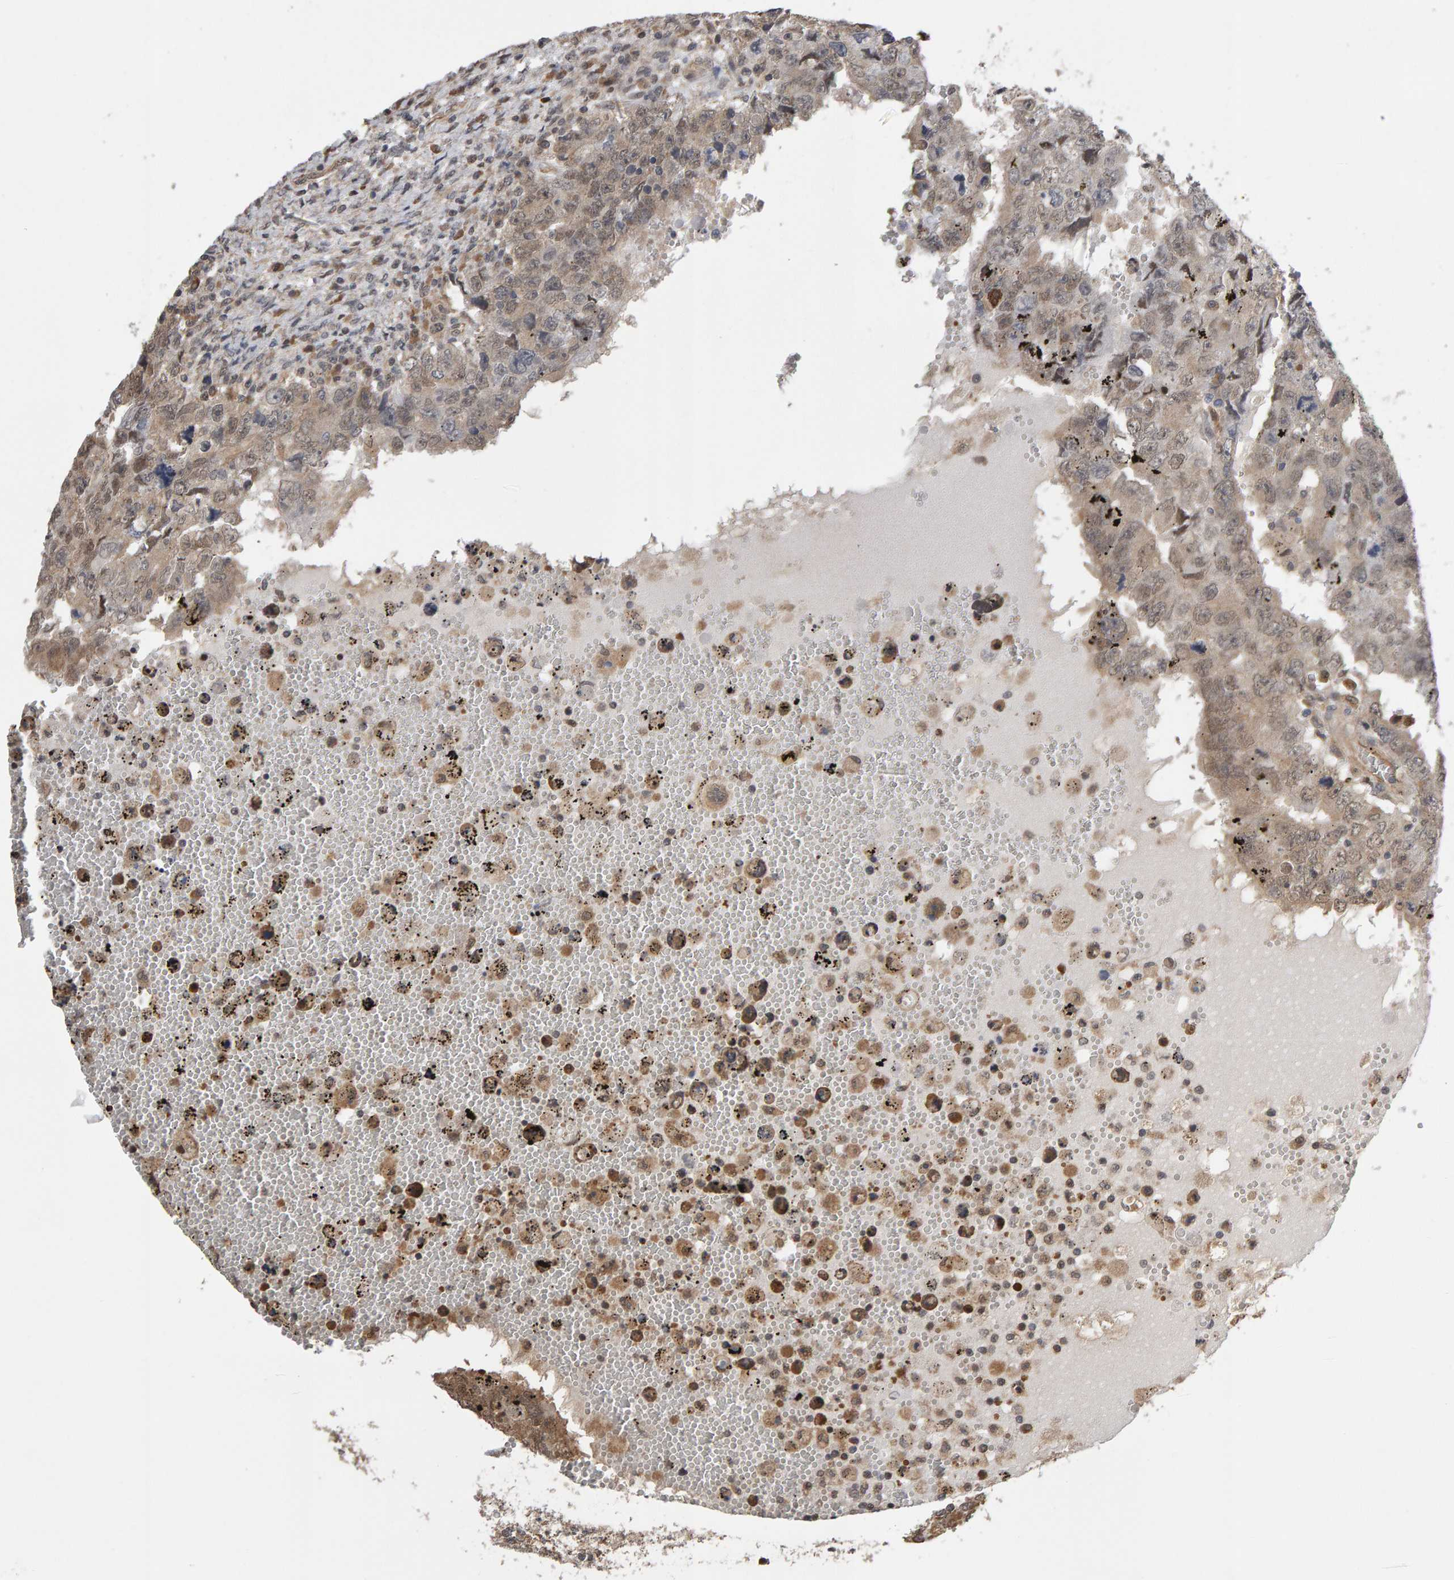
{"staining": {"intensity": "weak", "quantity": ">75%", "location": "cytoplasmic/membranous,nuclear"}, "tissue": "testis cancer", "cell_type": "Tumor cells", "image_type": "cancer", "snomed": [{"axis": "morphology", "description": "Carcinoma, Embryonal, NOS"}, {"axis": "topography", "description": "Testis"}], "caption": "This micrograph shows immunohistochemistry (IHC) staining of testis cancer (embryonal carcinoma), with low weak cytoplasmic/membranous and nuclear expression in about >75% of tumor cells.", "gene": "COASY", "patient": {"sex": "male", "age": 26}}